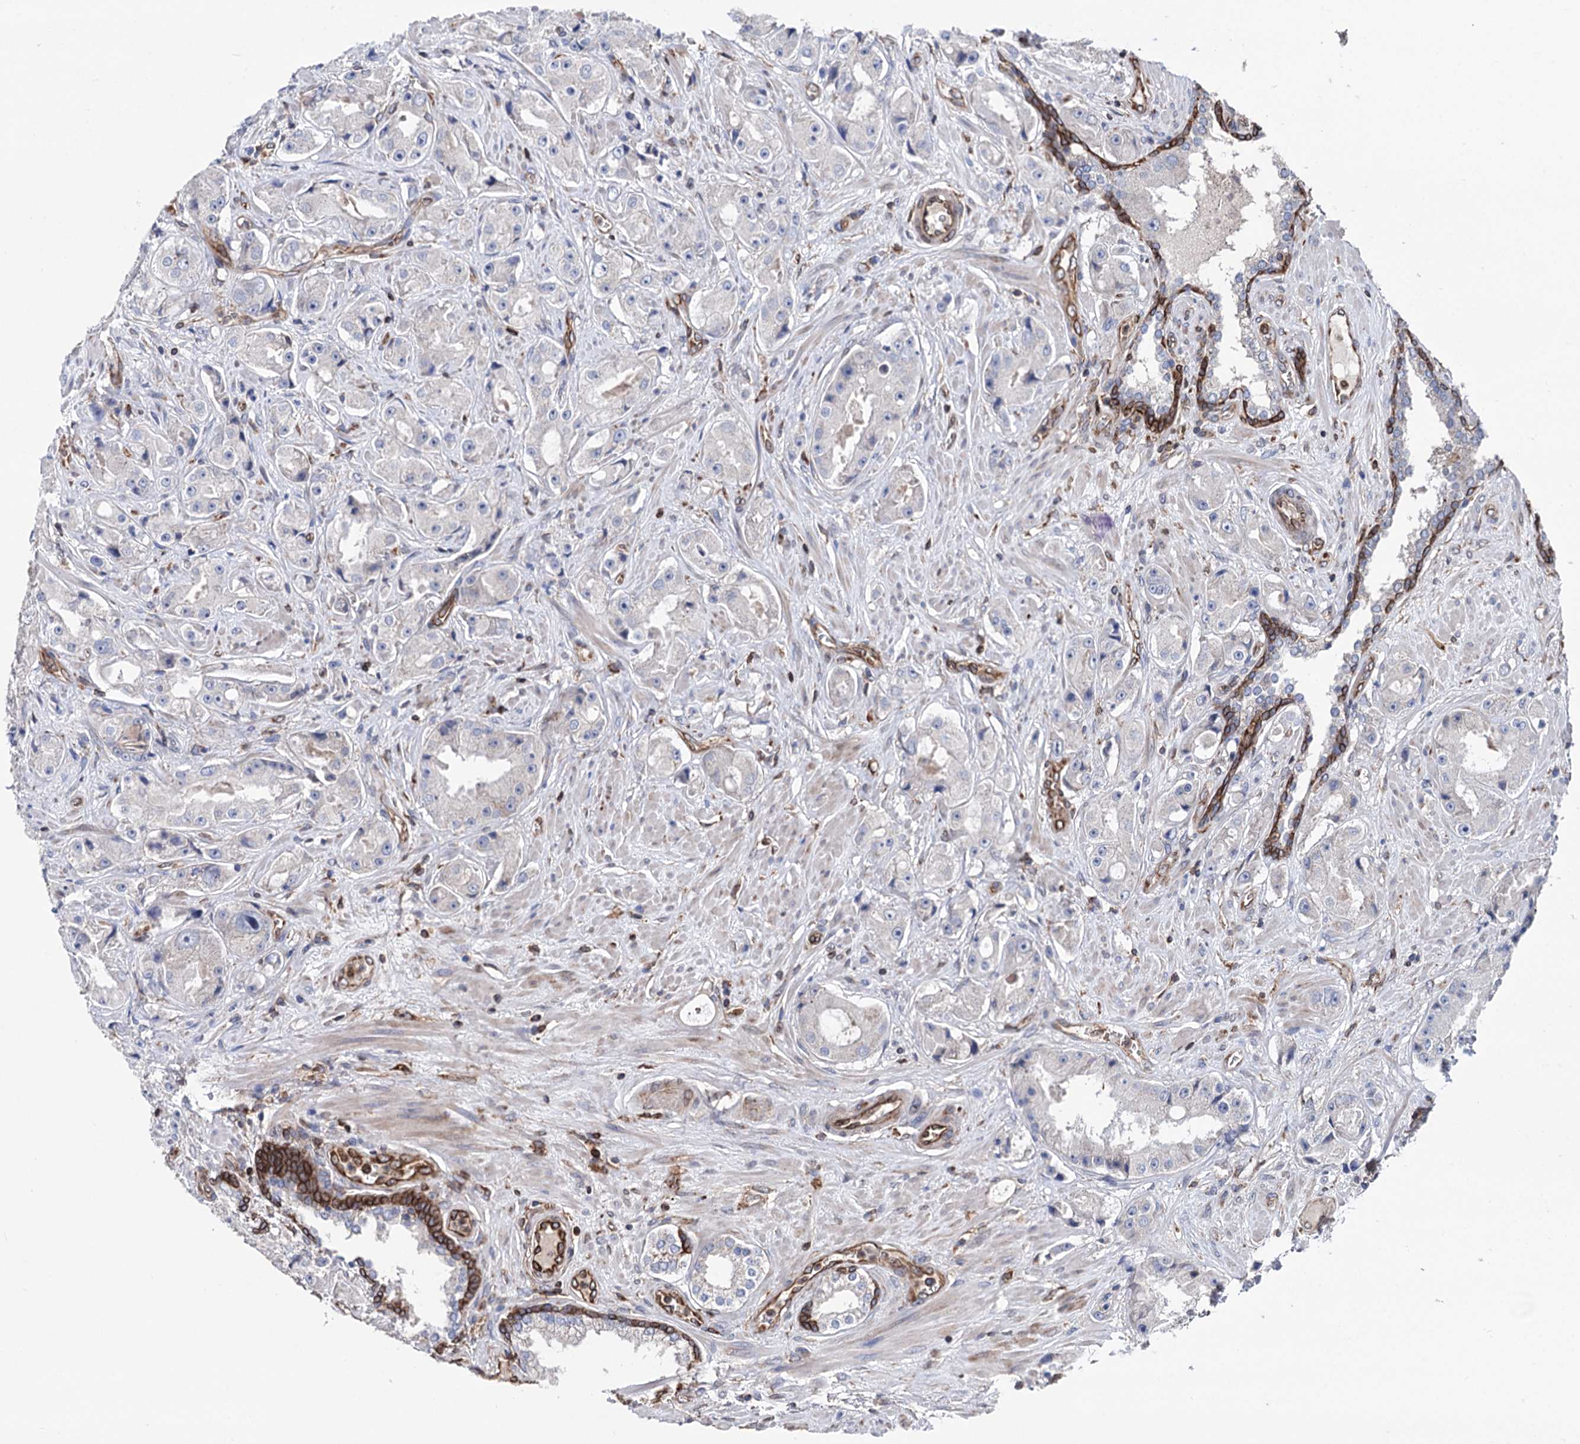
{"staining": {"intensity": "negative", "quantity": "none", "location": "none"}, "tissue": "prostate cancer", "cell_type": "Tumor cells", "image_type": "cancer", "snomed": [{"axis": "morphology", "description": "Adenocarcinoma, High grade"}, {"axis": "topography", "description": "Prostate"}], "caption": "The image shows no significant staining in tumor cells of prostate cancer.", "gene": "STING1", "patient": {"sex": "male", "age": 73}}